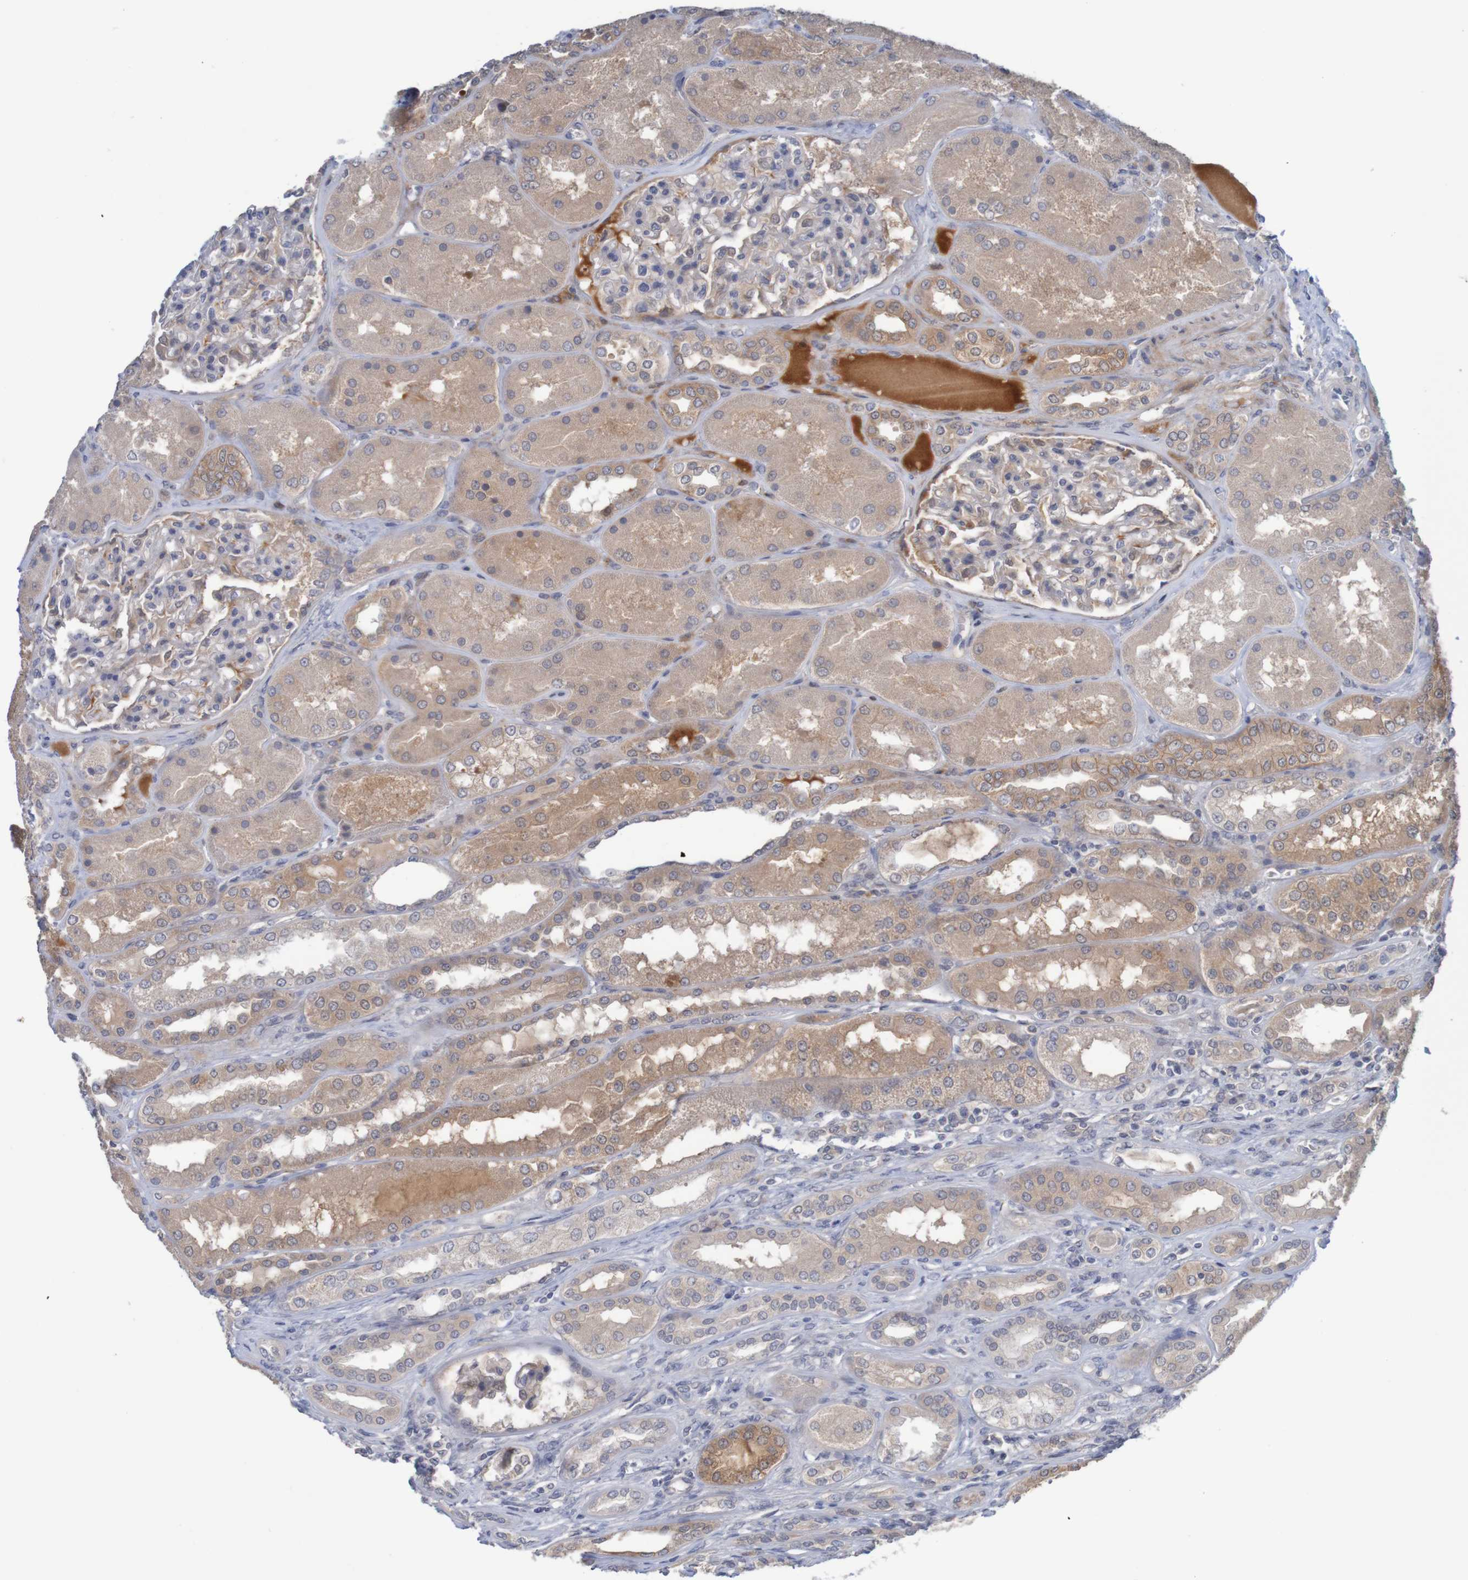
{"staining": {"intensity": "moderate", "quantity": "25%-75%", "location": "cytoplasmic/membranous"}, "tissue": "kidney", "cell_type": "Cells in glomeruli", "image_type": "normal", "snomed": [{"axis": "morphology", "description": "Normal tissue, NOS"}, {"axis": "topography", "description": "Kidney"}], "caption": "Brown immunohistochemical staining in normal human kidney exhibits moderate cytoplasmic/membranous expression in approximately 25%-75% of cells in glomeruli.", "gene": "ANKK1", "patient": {"sex": "female", "age": 56}}